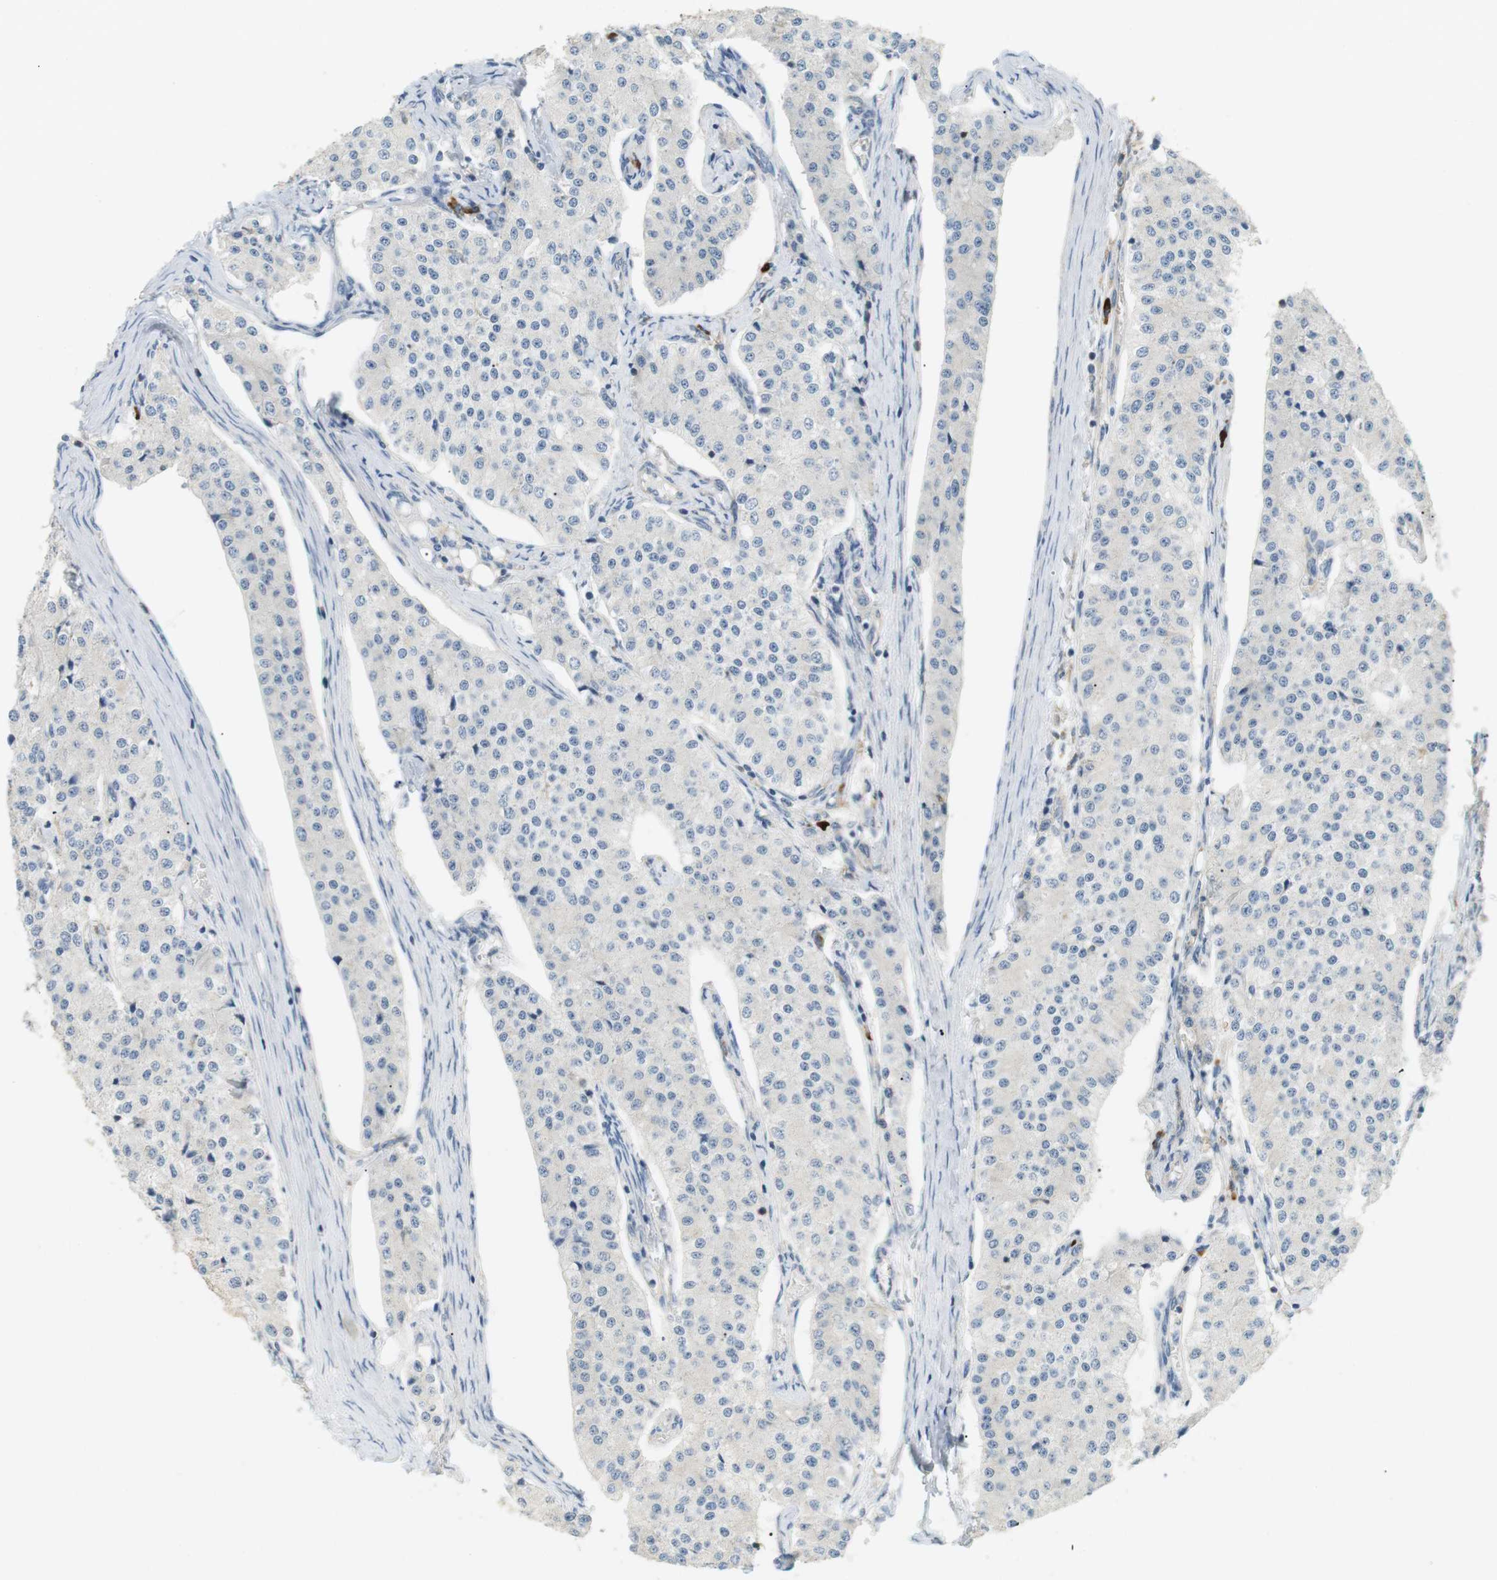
{"staining": {"intensity": "negative", "quantity": "none", "location": "none"}, "tissue": "carcinoid", "cell_type": "Tumor cells", "image_type": "cancer", "snomed": [{"axis": "morphology", "description": "Carcinoid, malignant, NOS"}, {"axis": "topography", "description": "Colon"}], "caption": "IHC photomicrograph of neoplastic tissue: carcinoid (malignant) stained with DAB (3,3'-diaminobenzidine) displays no significant protein staining in tumor cells.", "gene": "TMEM200A", "patient": {"sex": "female", "age": 52}}